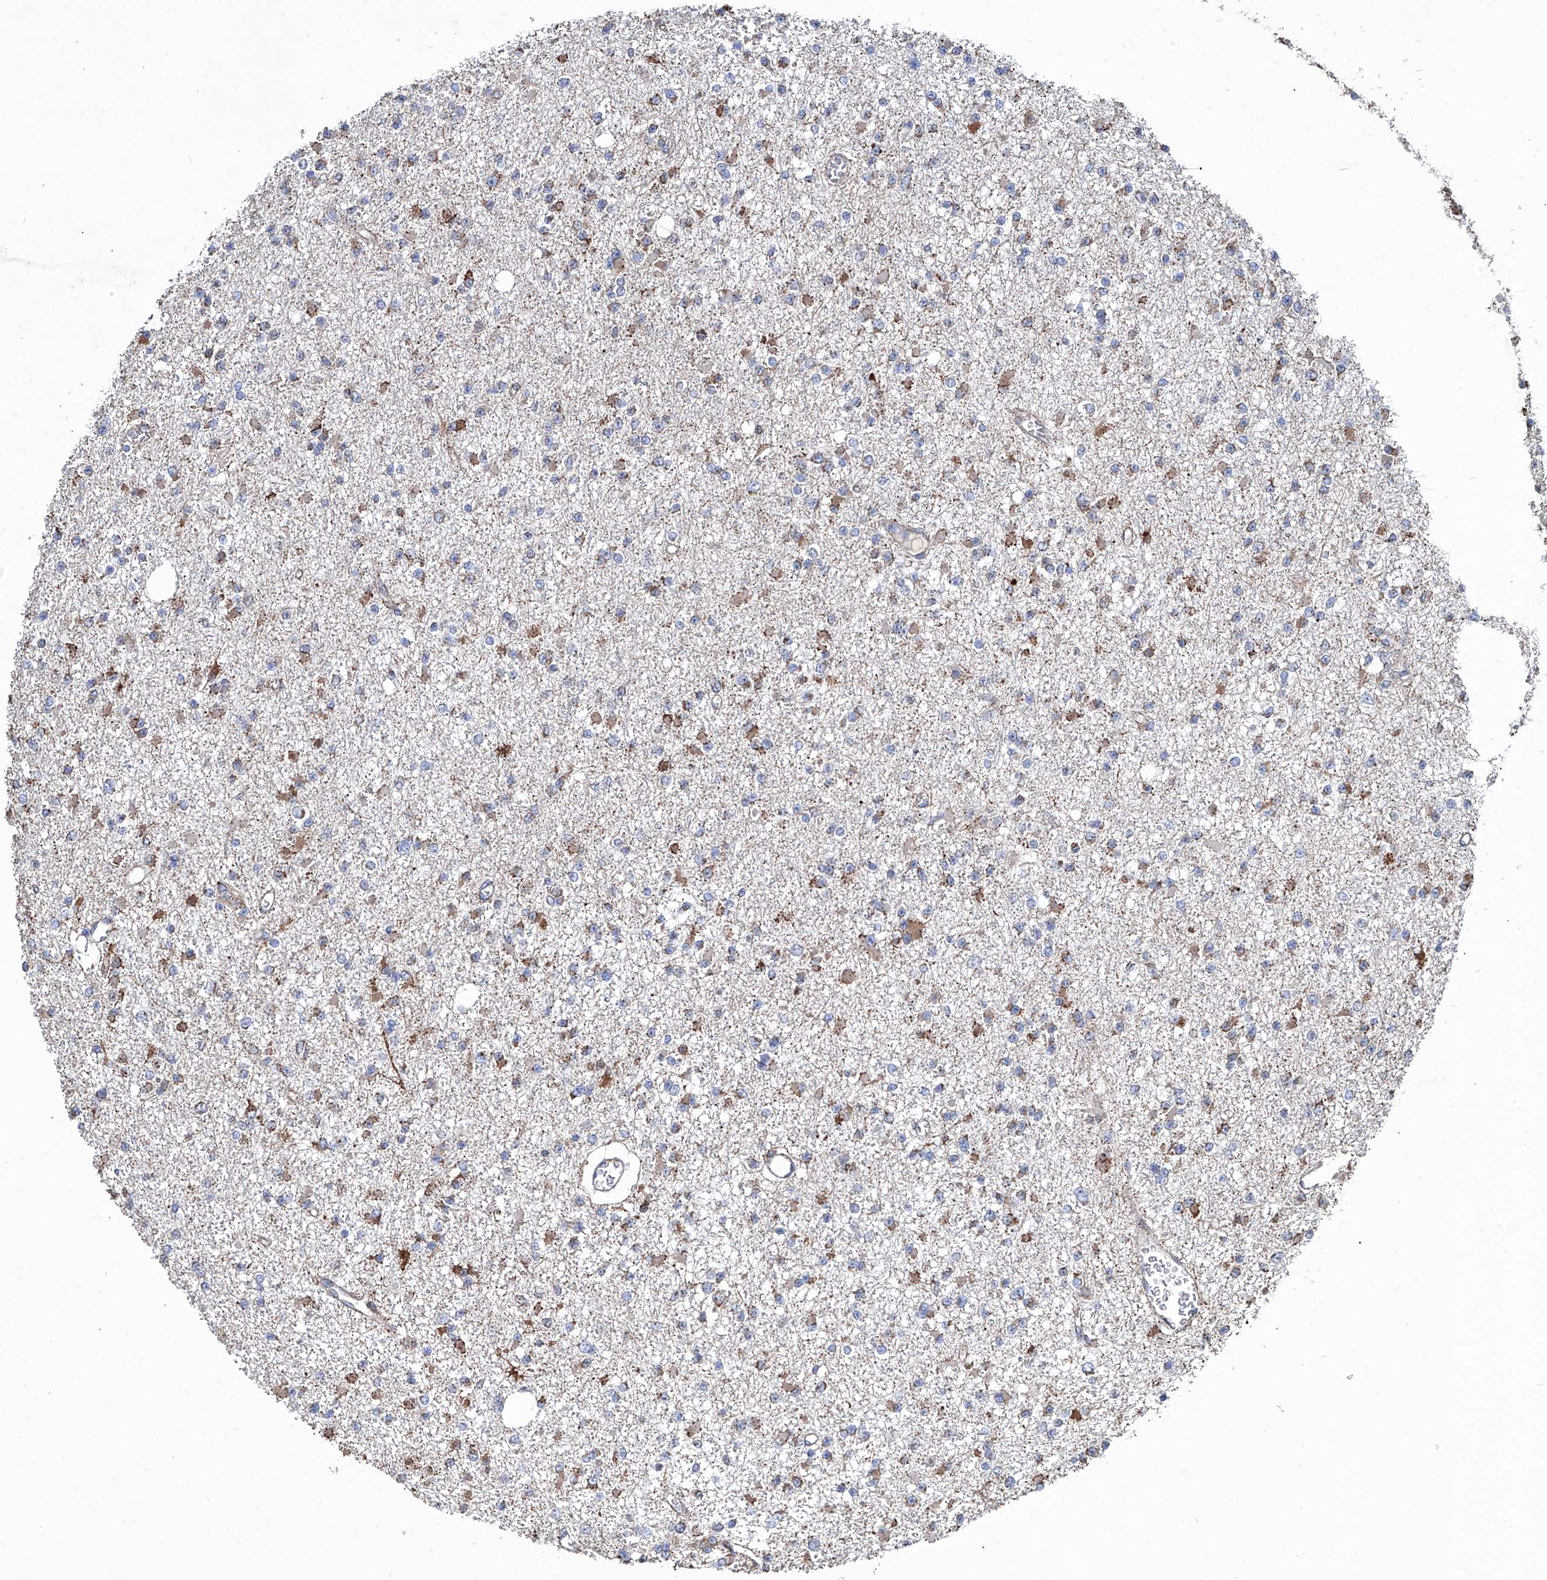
{"staining": {"intensity": "moderate", "quantity": "25%-75%", "location": "cytoplasmic/membranous"}, "tissue": "glioma", "cell_type": "Tumor cells", "image_type": "cancer", "snomed": [{"axis": "morphology", "description": "Glioma, malignant, Low grade"}, {"axis": "topography", "description": "Brain"}], "caption": "Moderate cytoplasmic/membranous positivity is identified in approximately 25%-75% of tumor cells in glioma.", "gene": "NHS", "patient": {"sex": "female", "age": 22}}